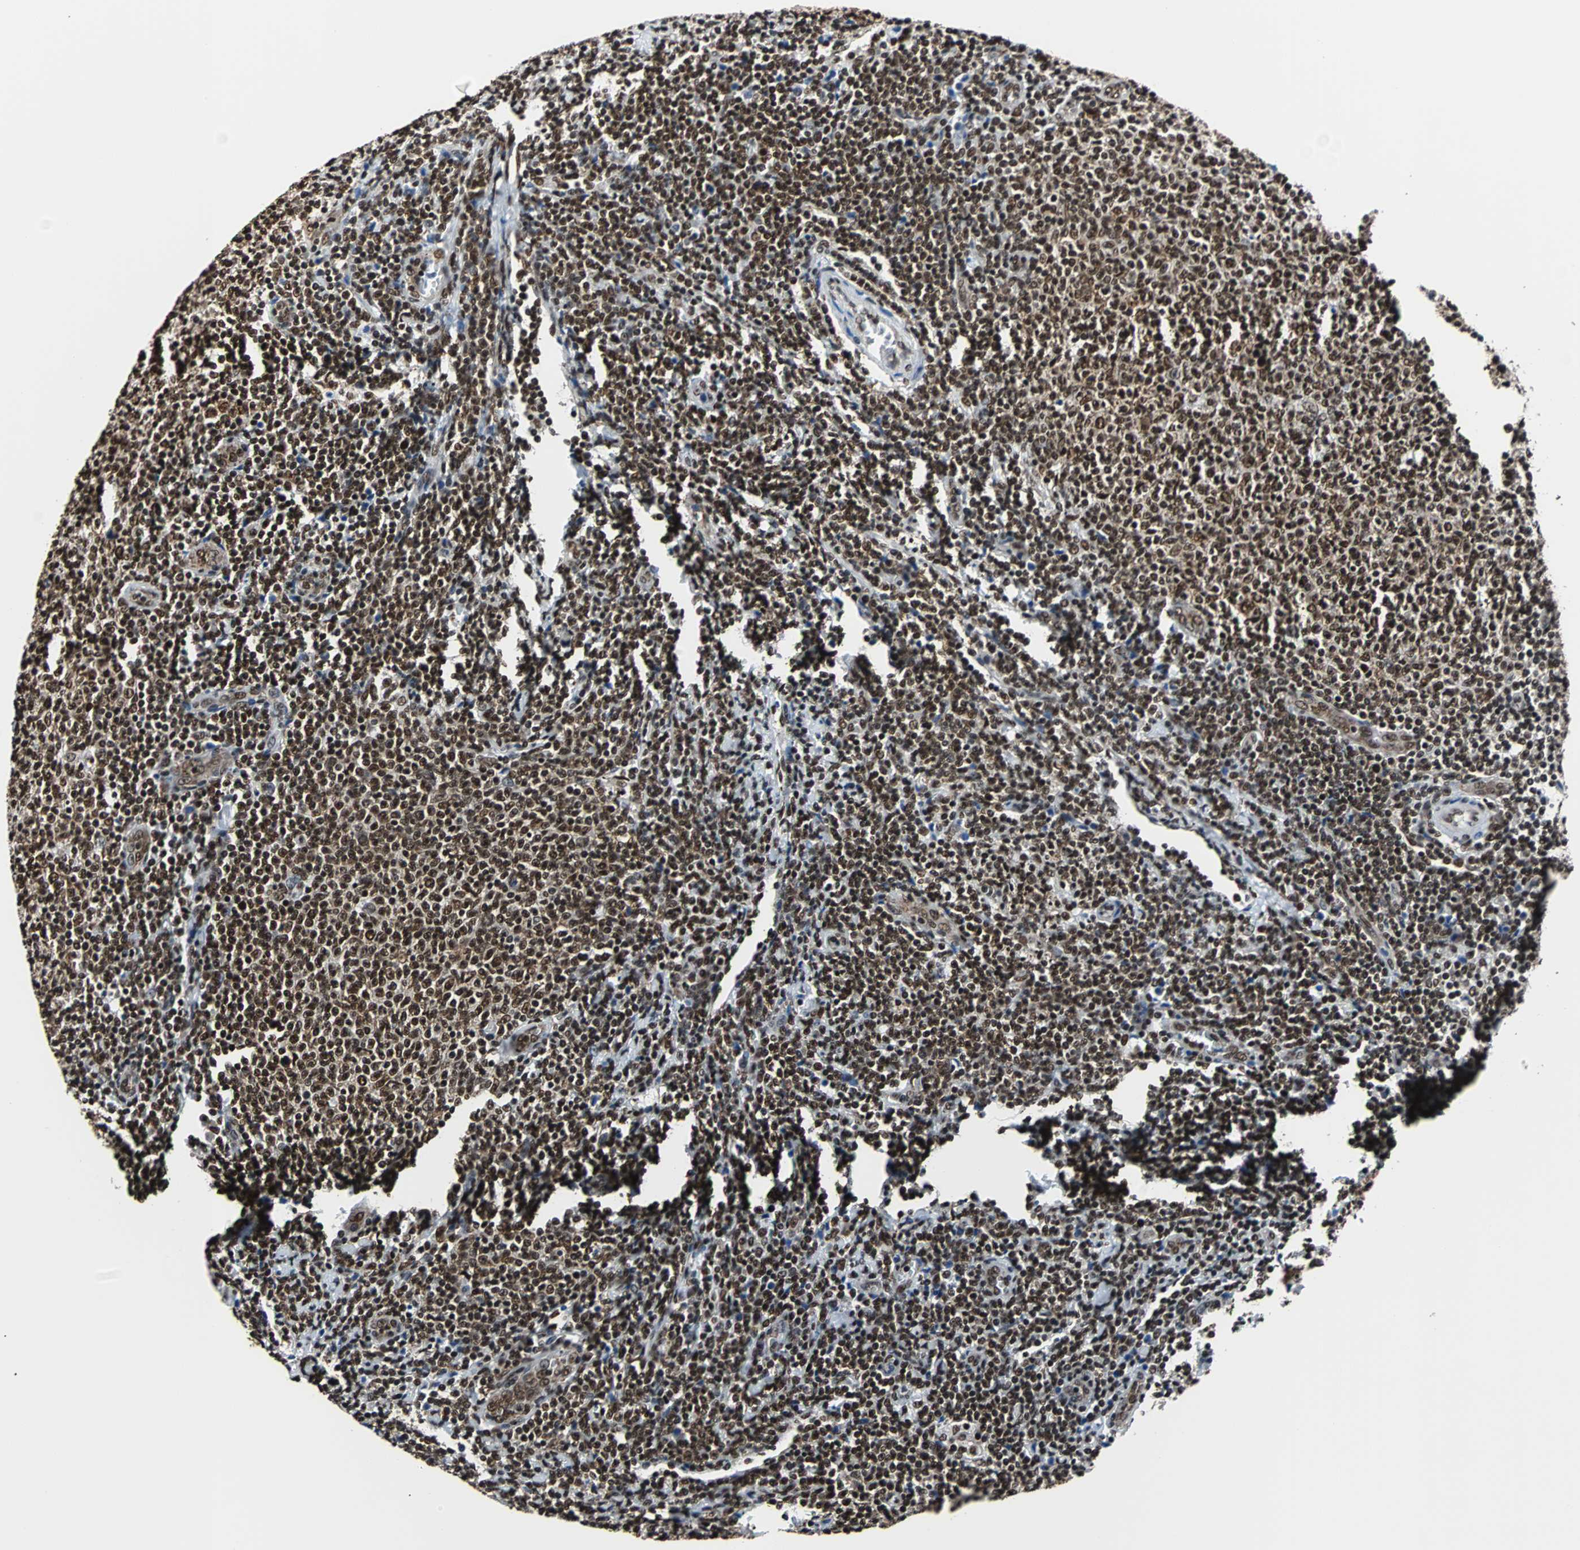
{"staining": {"intensity": "strong", "quantity": ">75%", "location": "cytoplasmic/membranous,nuclear"}, "tissue": "lymphoma", "cell_type": "Tumor cells", "image_type": "cancer", "snomed": [{"axis": "morphology", "description": "Malignant lymphoma, non-Hodgkin's type, Low grade"}, {"axis": "topography", "description": "Lymph node"}], "caption": "Lymphoma stained with IHC demonstrates strong cytoplasmic/membranous and nuclear positivity in approximately >75% of tumor cells.", "gene": "FUBP1", "patient": {"sex": "male", "age": 66}}